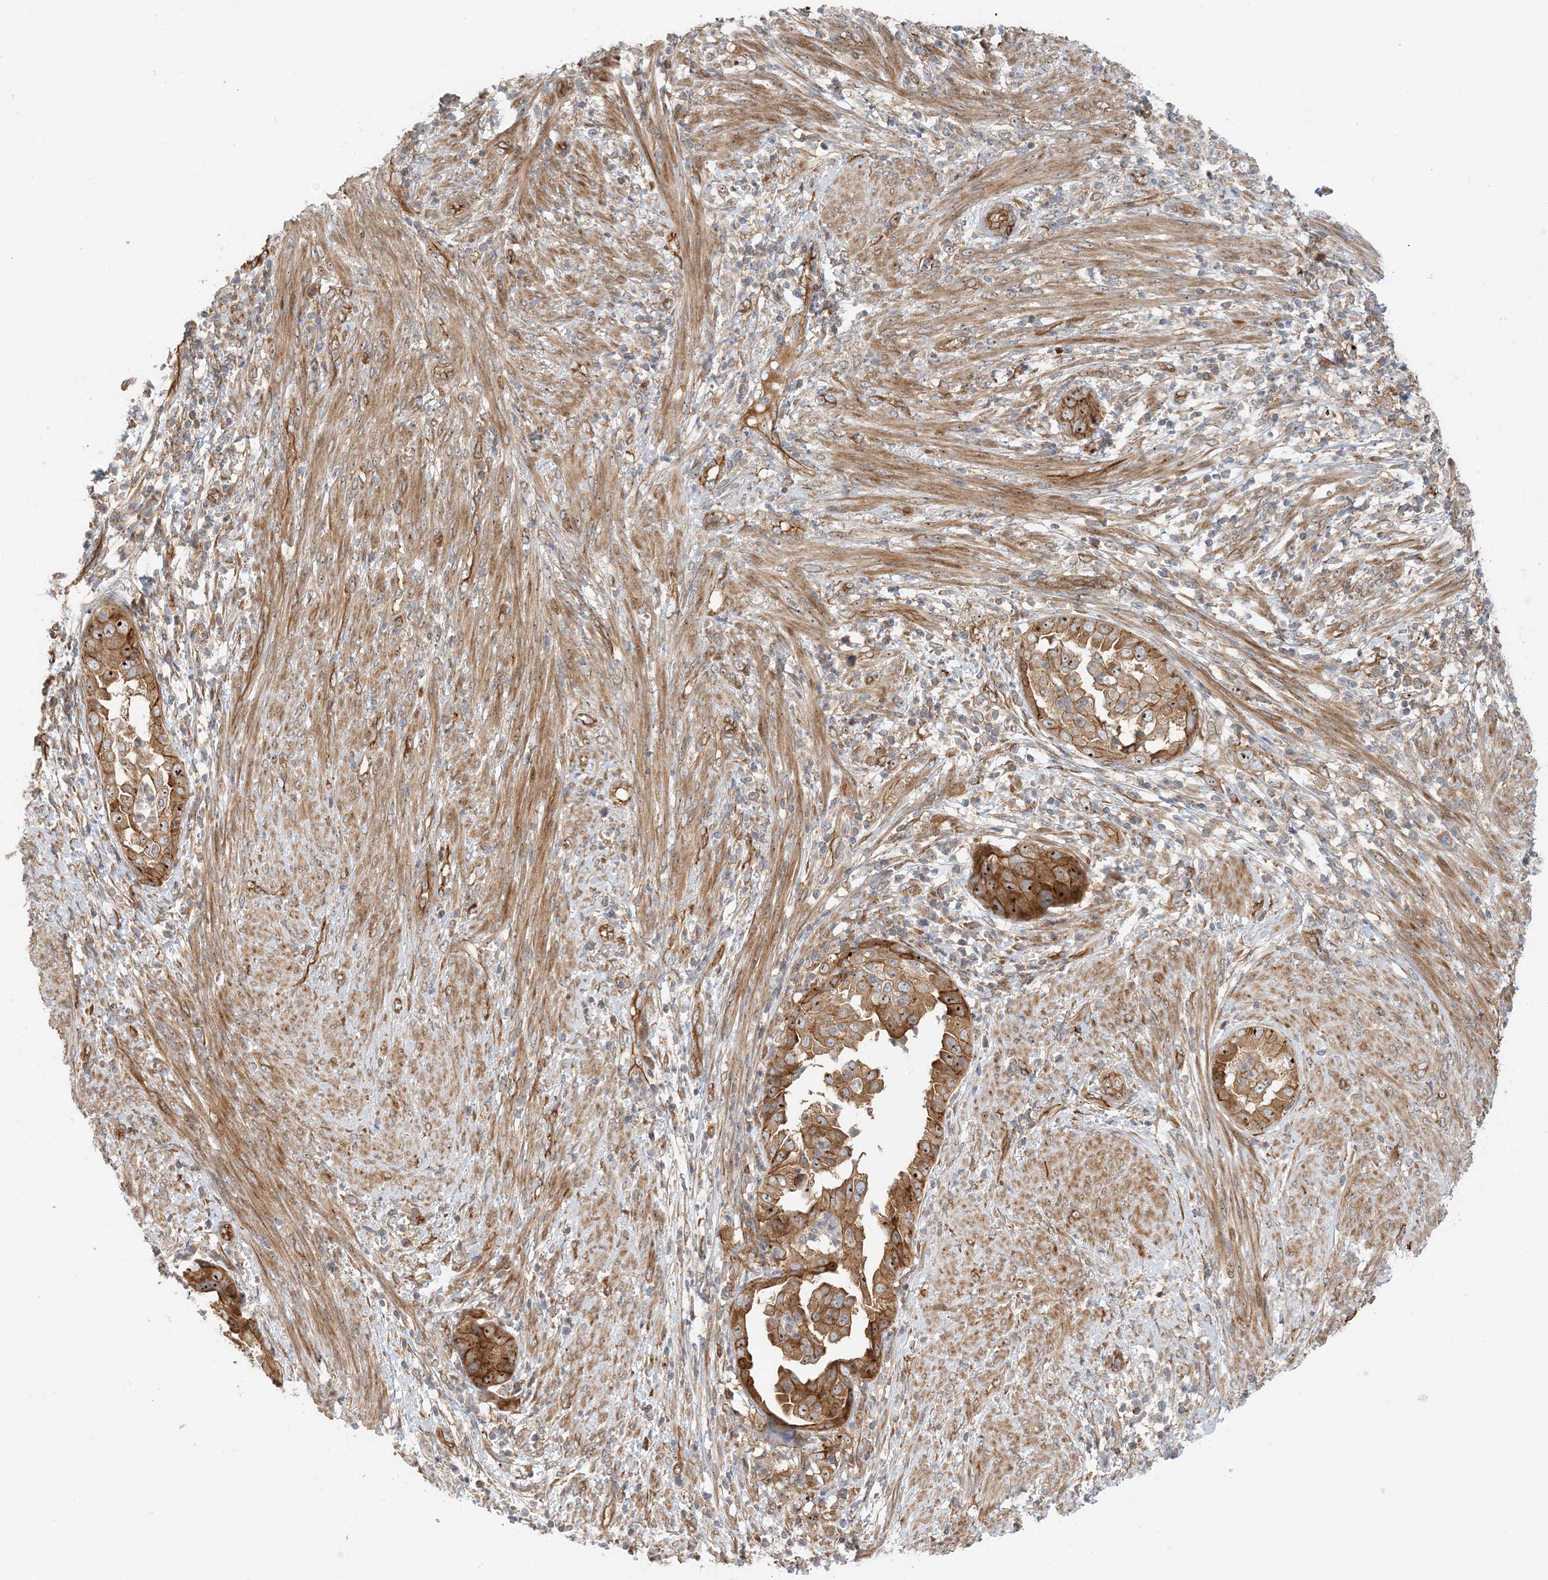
{"staining": {"intensity": "moderate", "quantity": ">75%", "location": "cytoplasmic/membranous,nuclear"}, "tissue": "endometrial cancer", "cell_type": "Tumor cells", "image_type": "cancer", "snomed": [{"axis": "morphology", "description": "Adenocarcinoma, NOS"}, {"axis": "topography", "description": "Endometrium"}], "caption": "This is a photomicrograph of immunohistochemistry staining of endometrial cancer, which shows moderate positivity in the cytoplasmic/membranous and nuclear of tumor cells.", "gene": "MYL5", "patient": {"sex": "female", "age": 85}}